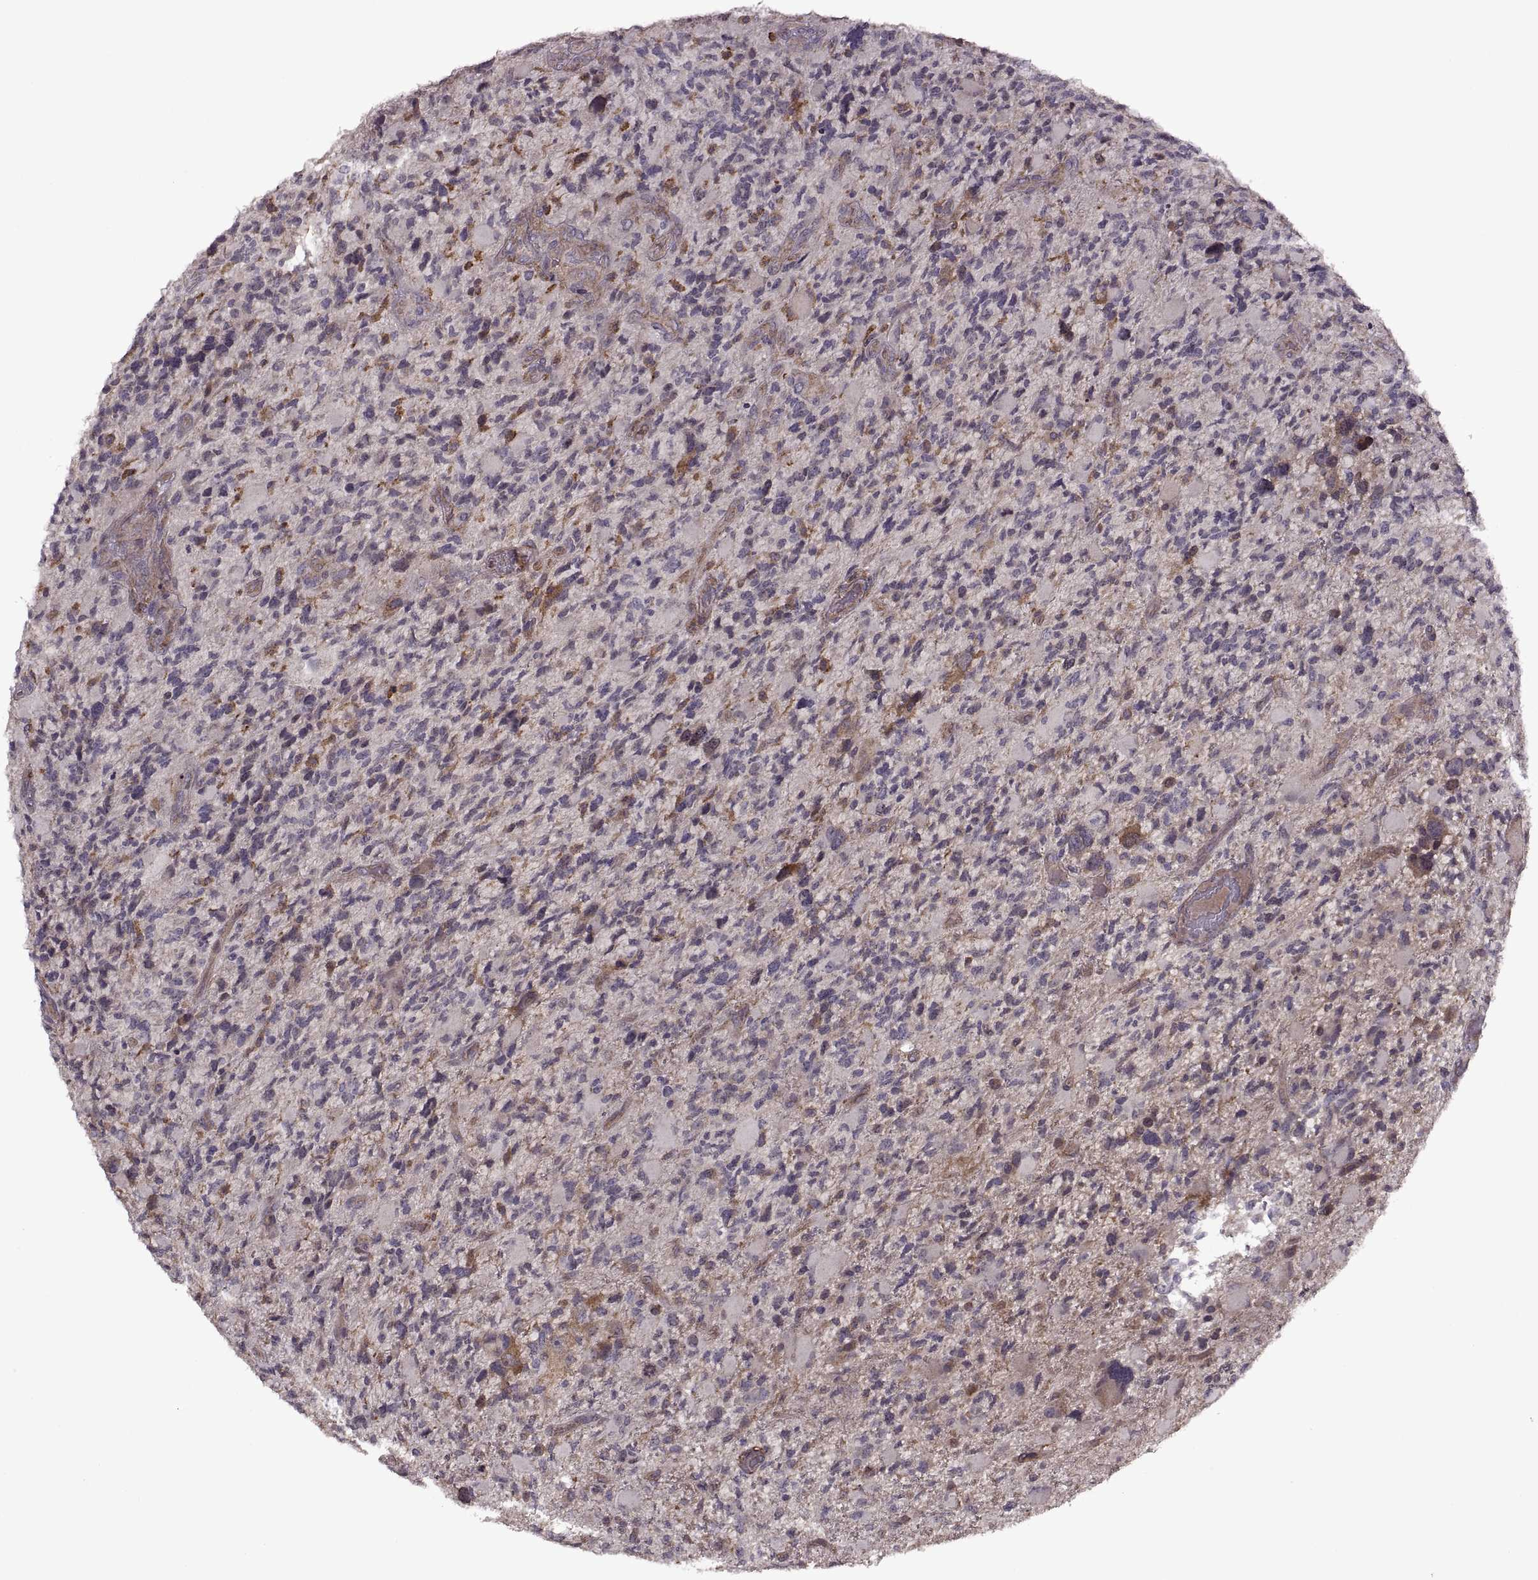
{"staining": {"intensity": "negative", "quantity": "none", "location": "none"}, "tissue": "glioma", "cell_type": "Tumor cells", "image_type": "cancer", "snomed": [{"axis": "morphology", "description": "Glioma, malignant, High grade"}, {"axis": "topography", "description": "Brain"}], "caption": "Malignant high-grade glioma was stained to show a protein in brown. There is no significant staining in tumor cells.", "gene": "PIERCE1", "patient": {"sex": "female", "age": 71}}